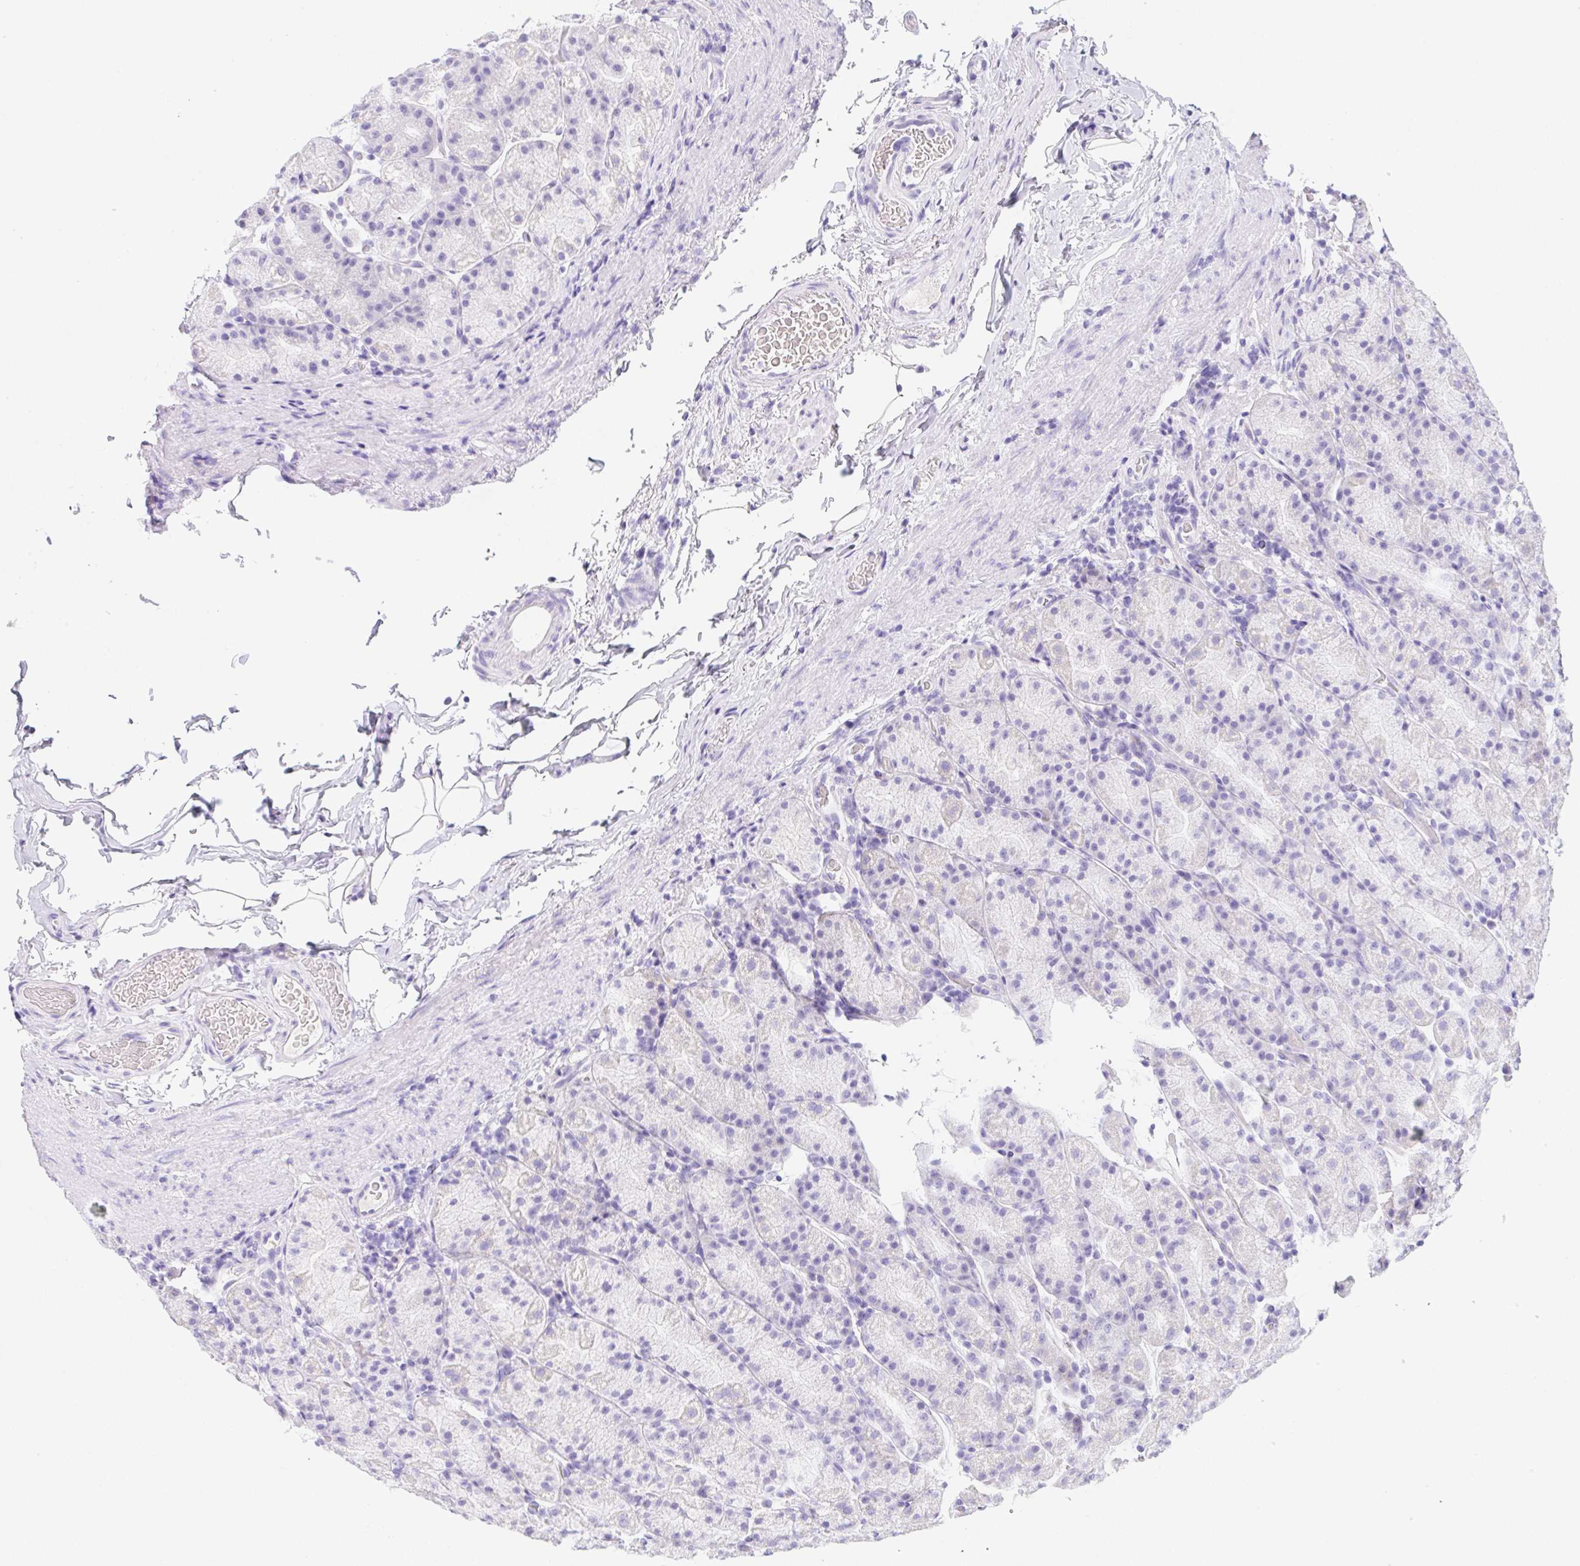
{"staining": {"intensity": "negative", "quantity": "none", "location": "none"}, "tissue": "stomach", "cell_type": "Glandular cells", "image_type": "normal", "snomed": [{"axis": "morphology", "description": "Normal tissue, NOS"}, {"axis": "topography", "description": "Stomach, upper"}, {"axis": "topography", "description": "Stomach"}], "caption": "The histopathology image reveals no staining of glandular cells in normal stomach.", "gene": "KLK8", "patient": {"sex": "male", "age": 68}}